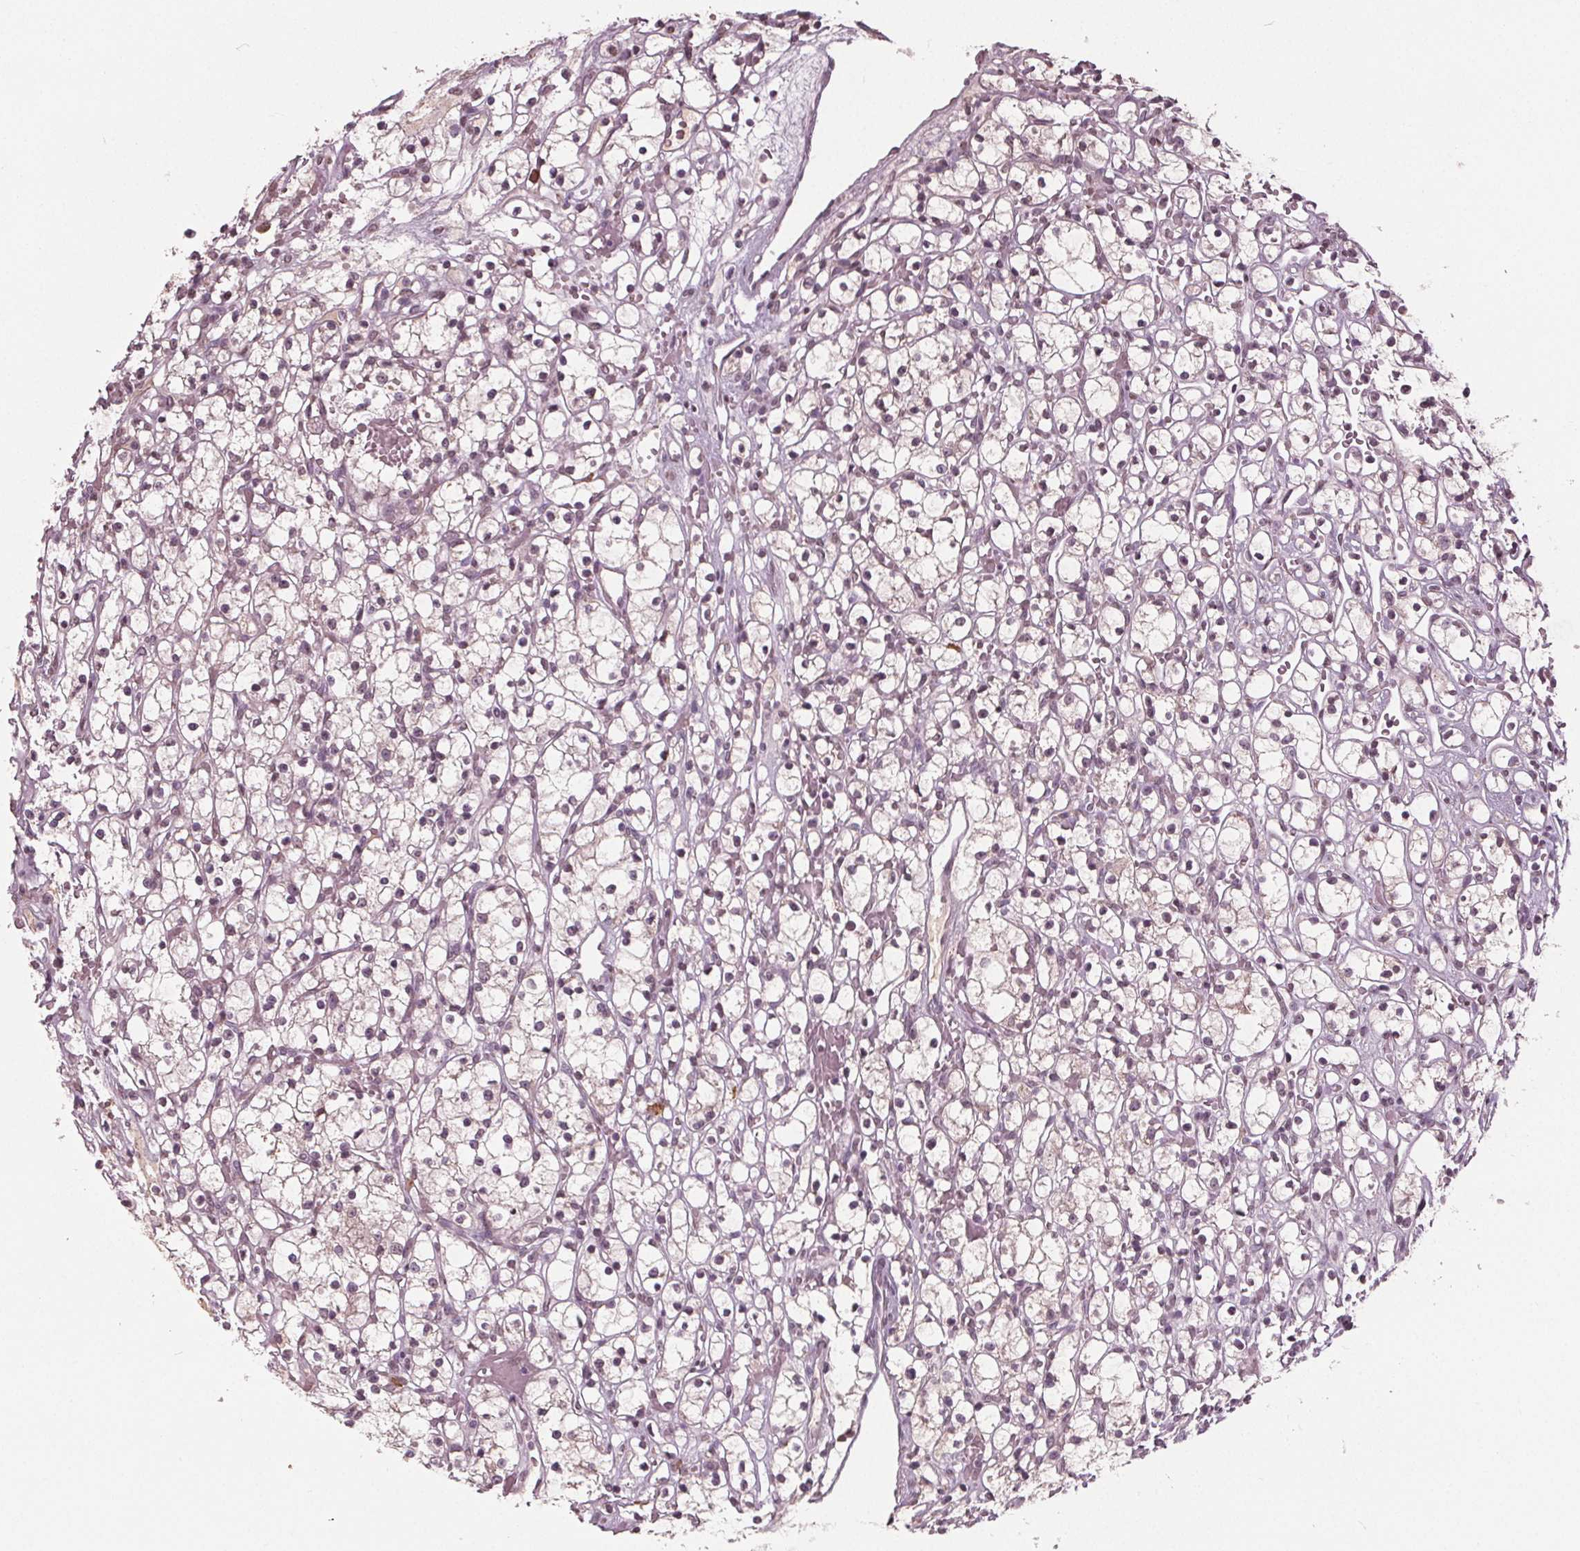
{"staining": {"intensity": "negative", "quantity": "none", "location": "none"}, "tissue": "renal cancer", "cell_type": "Tumor cells", "image_type": "cancer", "snomed": [{"axis": "morphology", "description": "Adenocarcinoma, NOS"}, {"axis": "topography", "description": "Kidney"}], "caption": "Tumor cells are negative for brown protein staining in renal cancer (adenocarcinoma).", "gene": "CXCL16", "patient": {"sex": "female", "age": 59}}